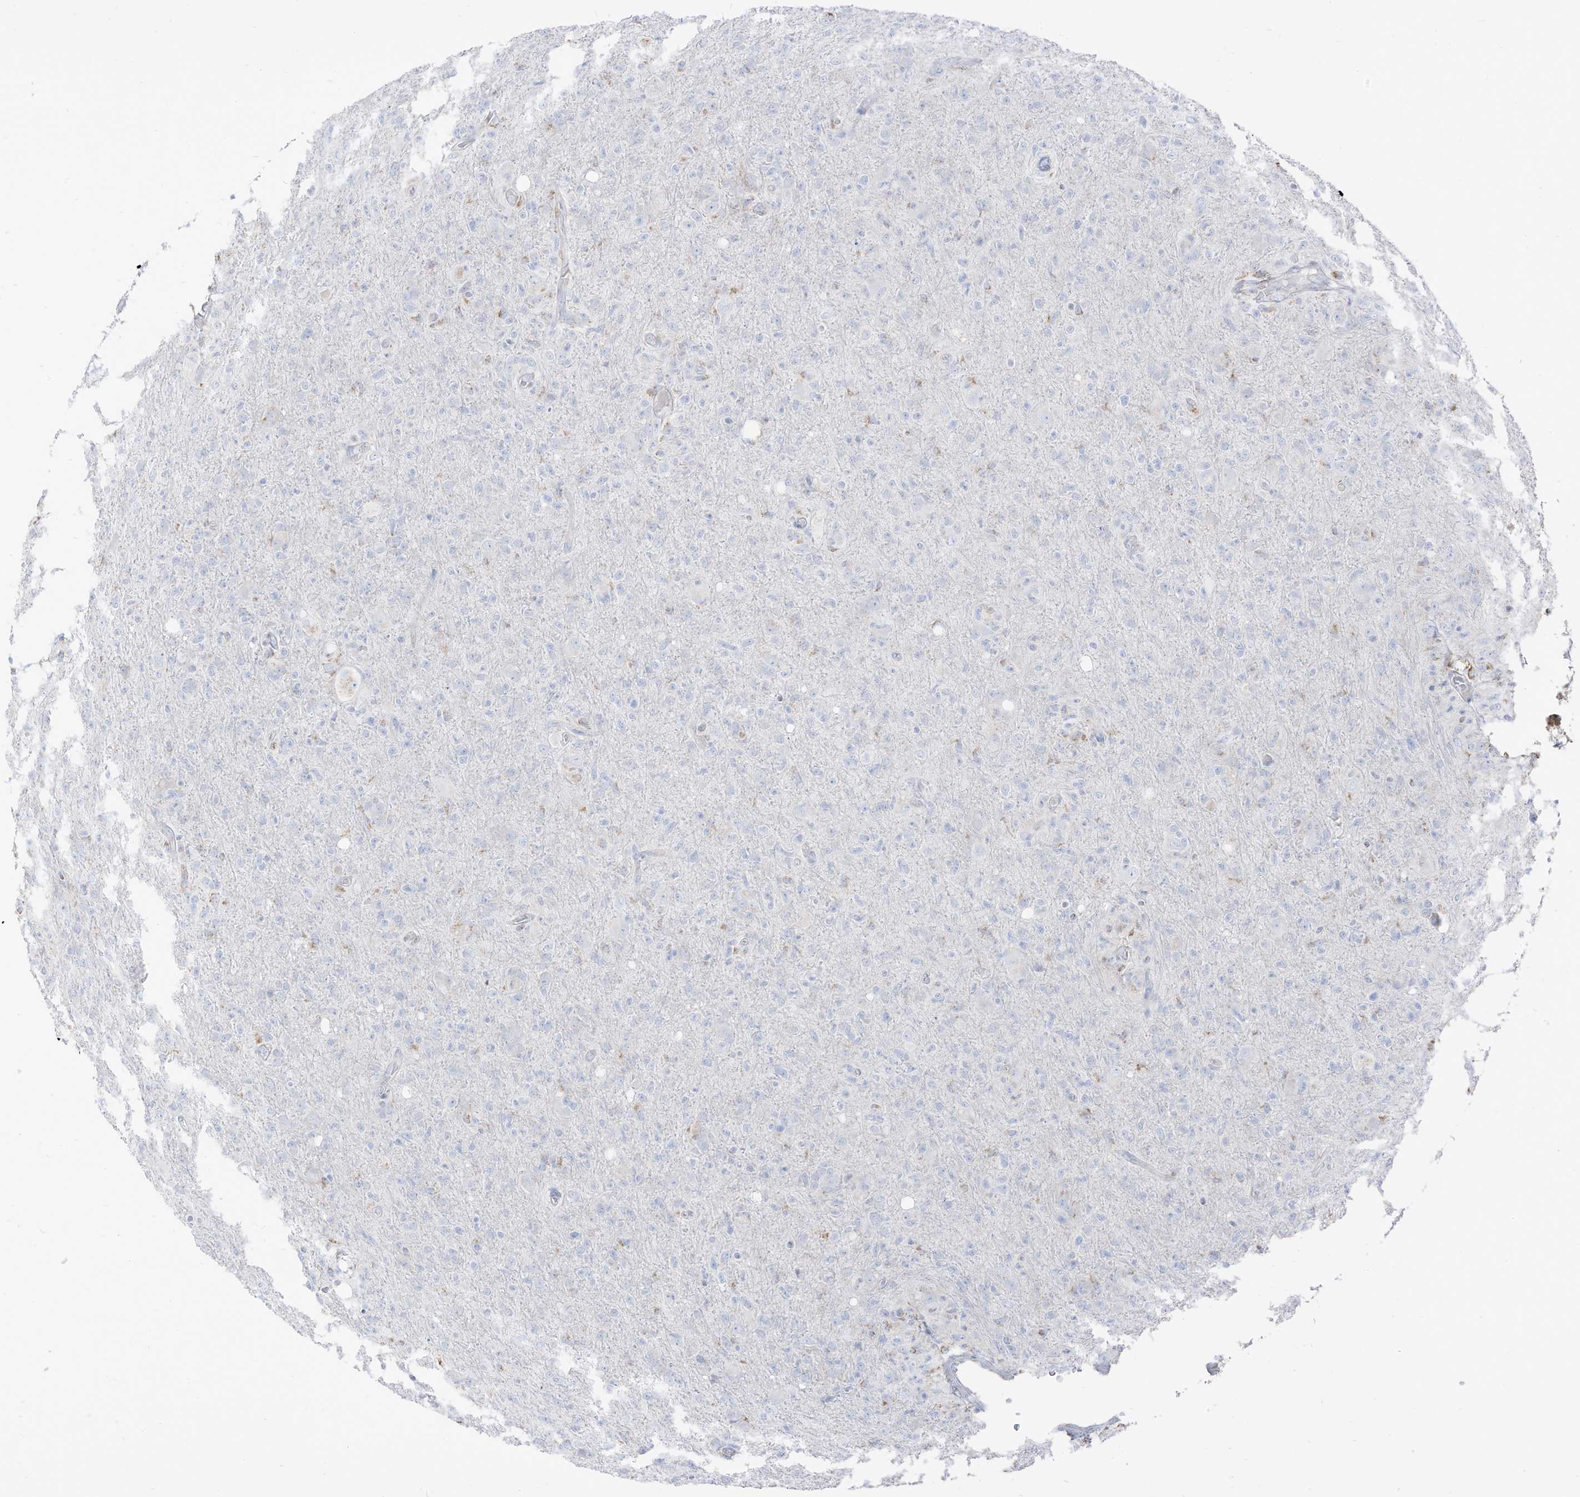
{"staining": {"intensity": "negative", "quantity": "none", "location": "none"}, "tissue": "glioma", "cell_type": "Tumor cells", "image_type": "cancer", "snomed": [{"axis": "morphology", "description": "Glioma, malignant, High grade"}, {"axis": "topography", "description": "Brain"}], "caption": "The immunohistochemistry image has no significant staining in tumor cells of glioma tissue. (DAB (3,3'-diaminobenzidine) immunohistochemistry with hematoxylin counter stain).", "gene": "ETHE1", "patient": {"sex": "female", "age": 57}}